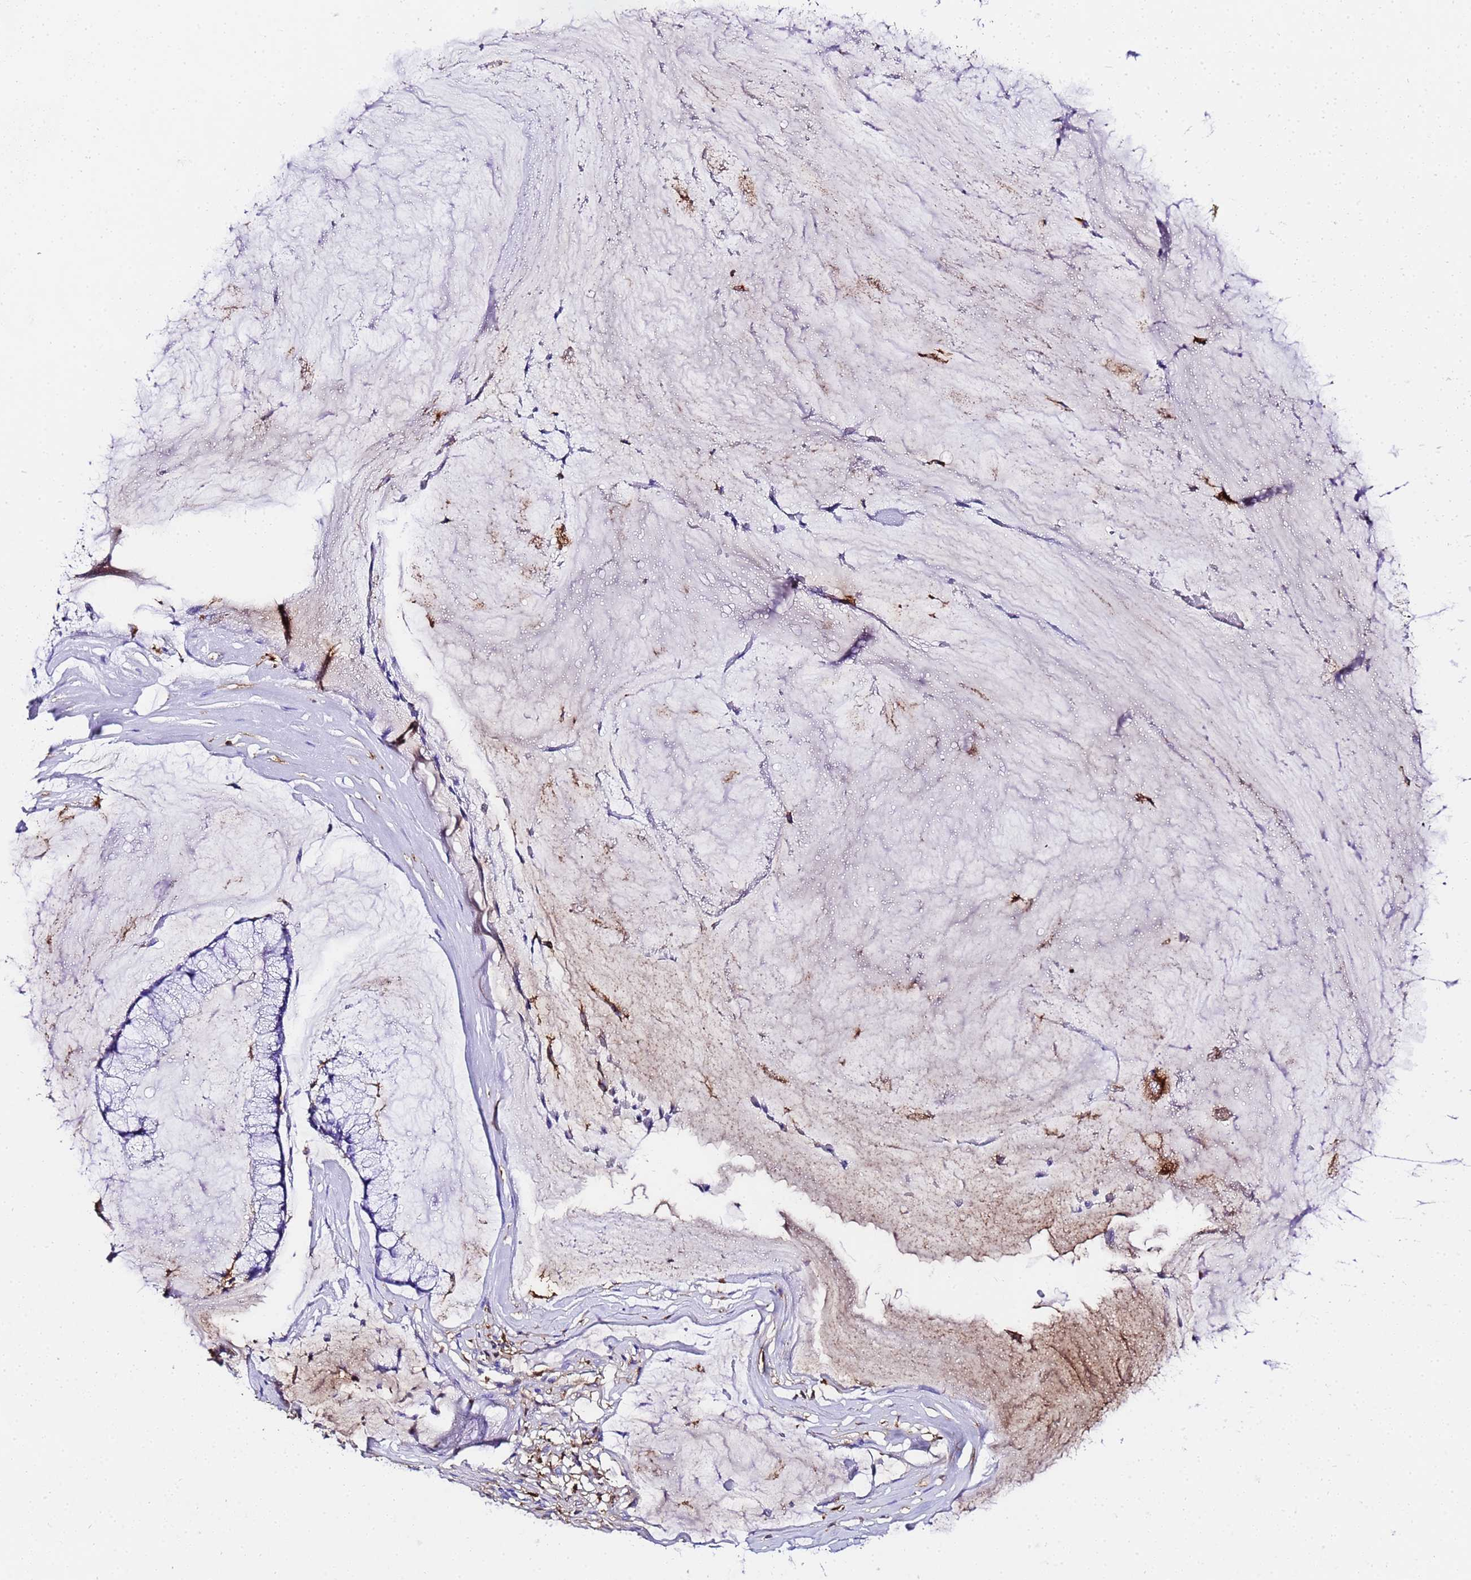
{"staining": {"intensity": "negative", "quantity": "none", "location": "none"}, "tissue": "ovarian cancer", "cell_type": "Tumor cells", "image_type": "cancer", "snomed": [{"axis": "morphology", "description": "Cystadenocarcinoma, mucinous, NOS"}, {"axis": "topography", "description": "Ovary"}], "caption": "Ovarian cancer was stained to show a protein in brown. There is no significant positivity in tumor cells.", "gene": "FTL", "patient": {"sex": "female", "age": 42}}